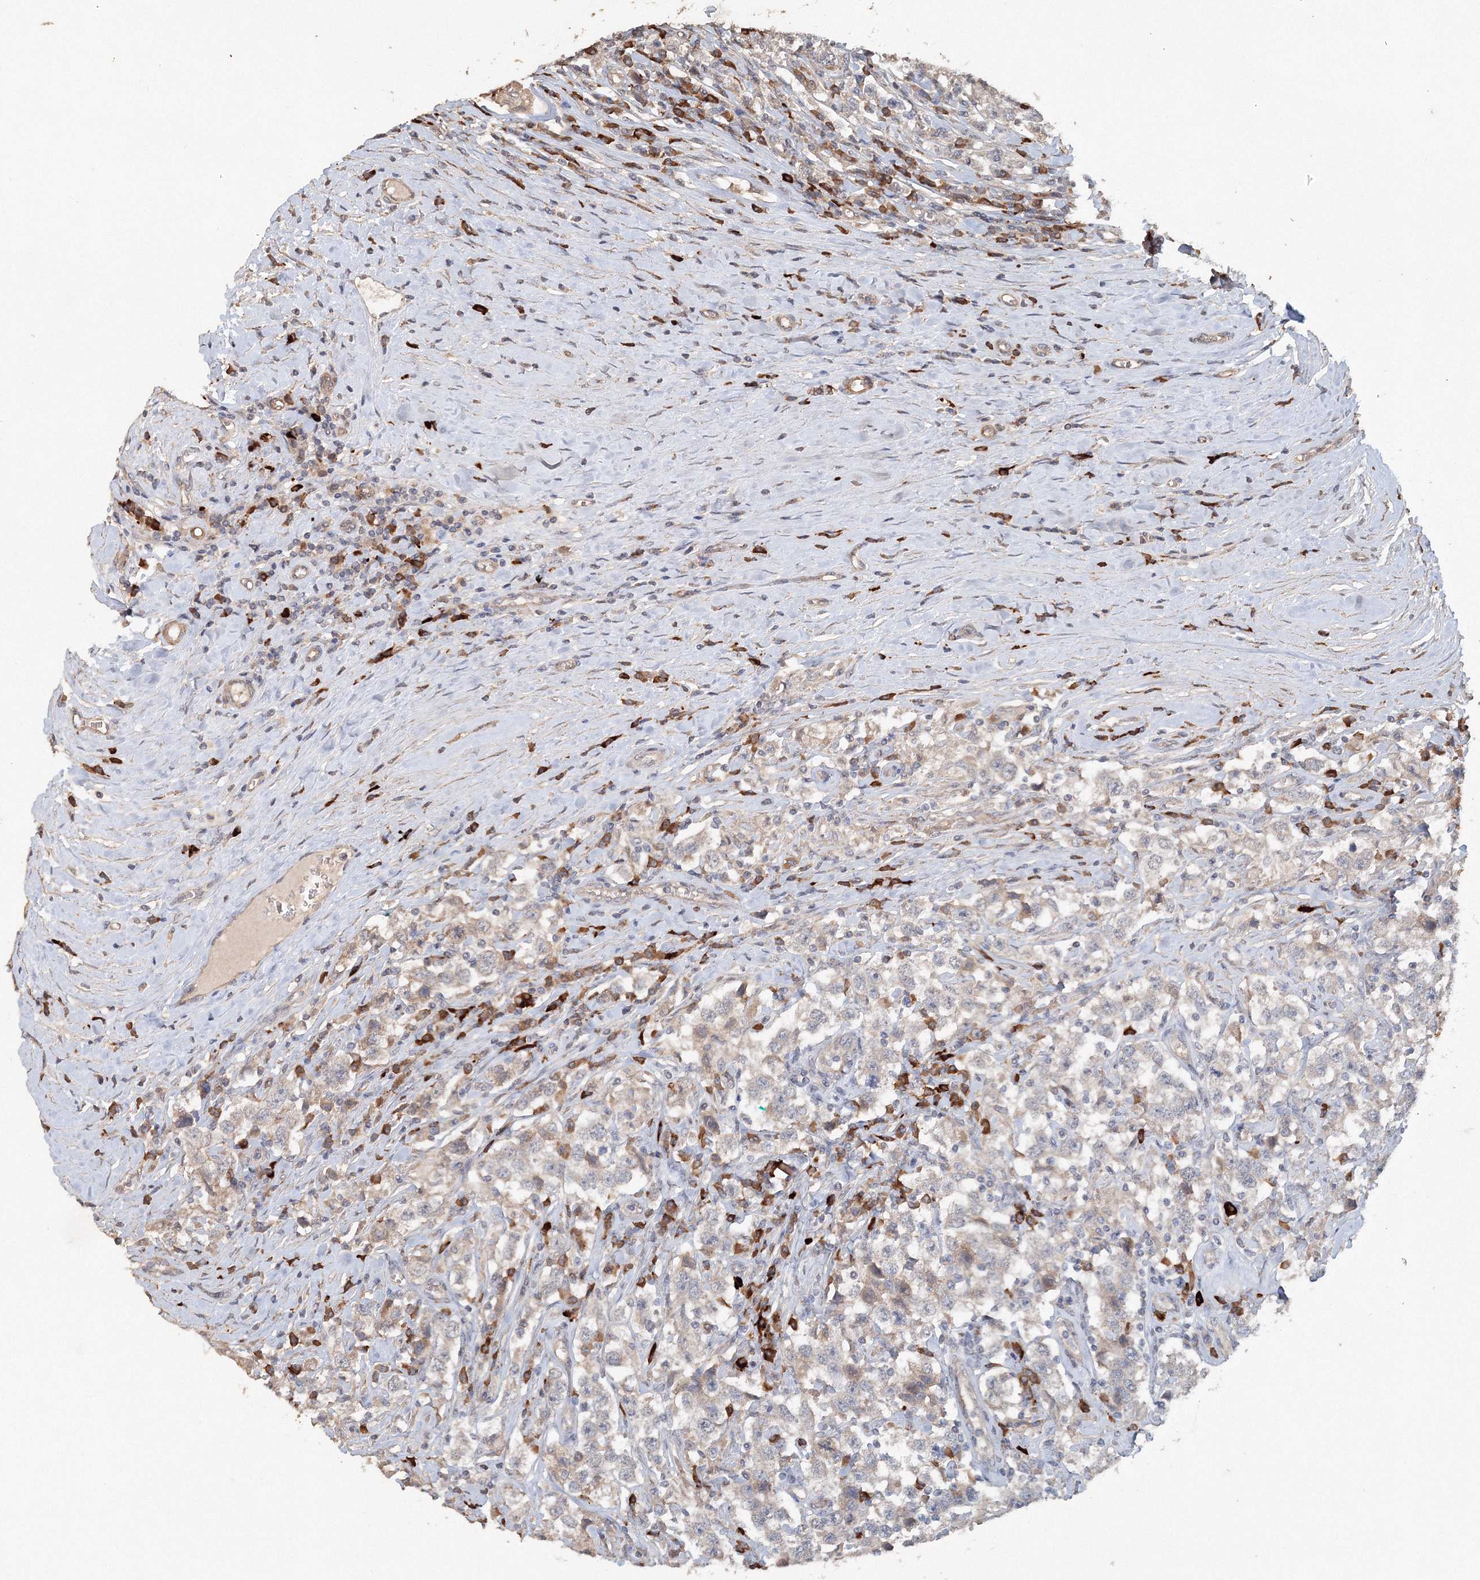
{"staining": {"intensity": "weak", "quantity": "<25%", "location": "cytoplasmic/membranous"}, "tissue": "testis cancer", "cell_type": "Tumor cells", "image_type": "cancer", "snomed": [{"axis": "morphology", "description": "Seminoma, NOS"}, {"axis": "topography", "description": "Testis"}], "caption": "Photomicrograph shows no protein expression in tumor cells of testis seminoma tissue.", "gene": "NALF2", "patient": {"sex": "male", "age": 41}}